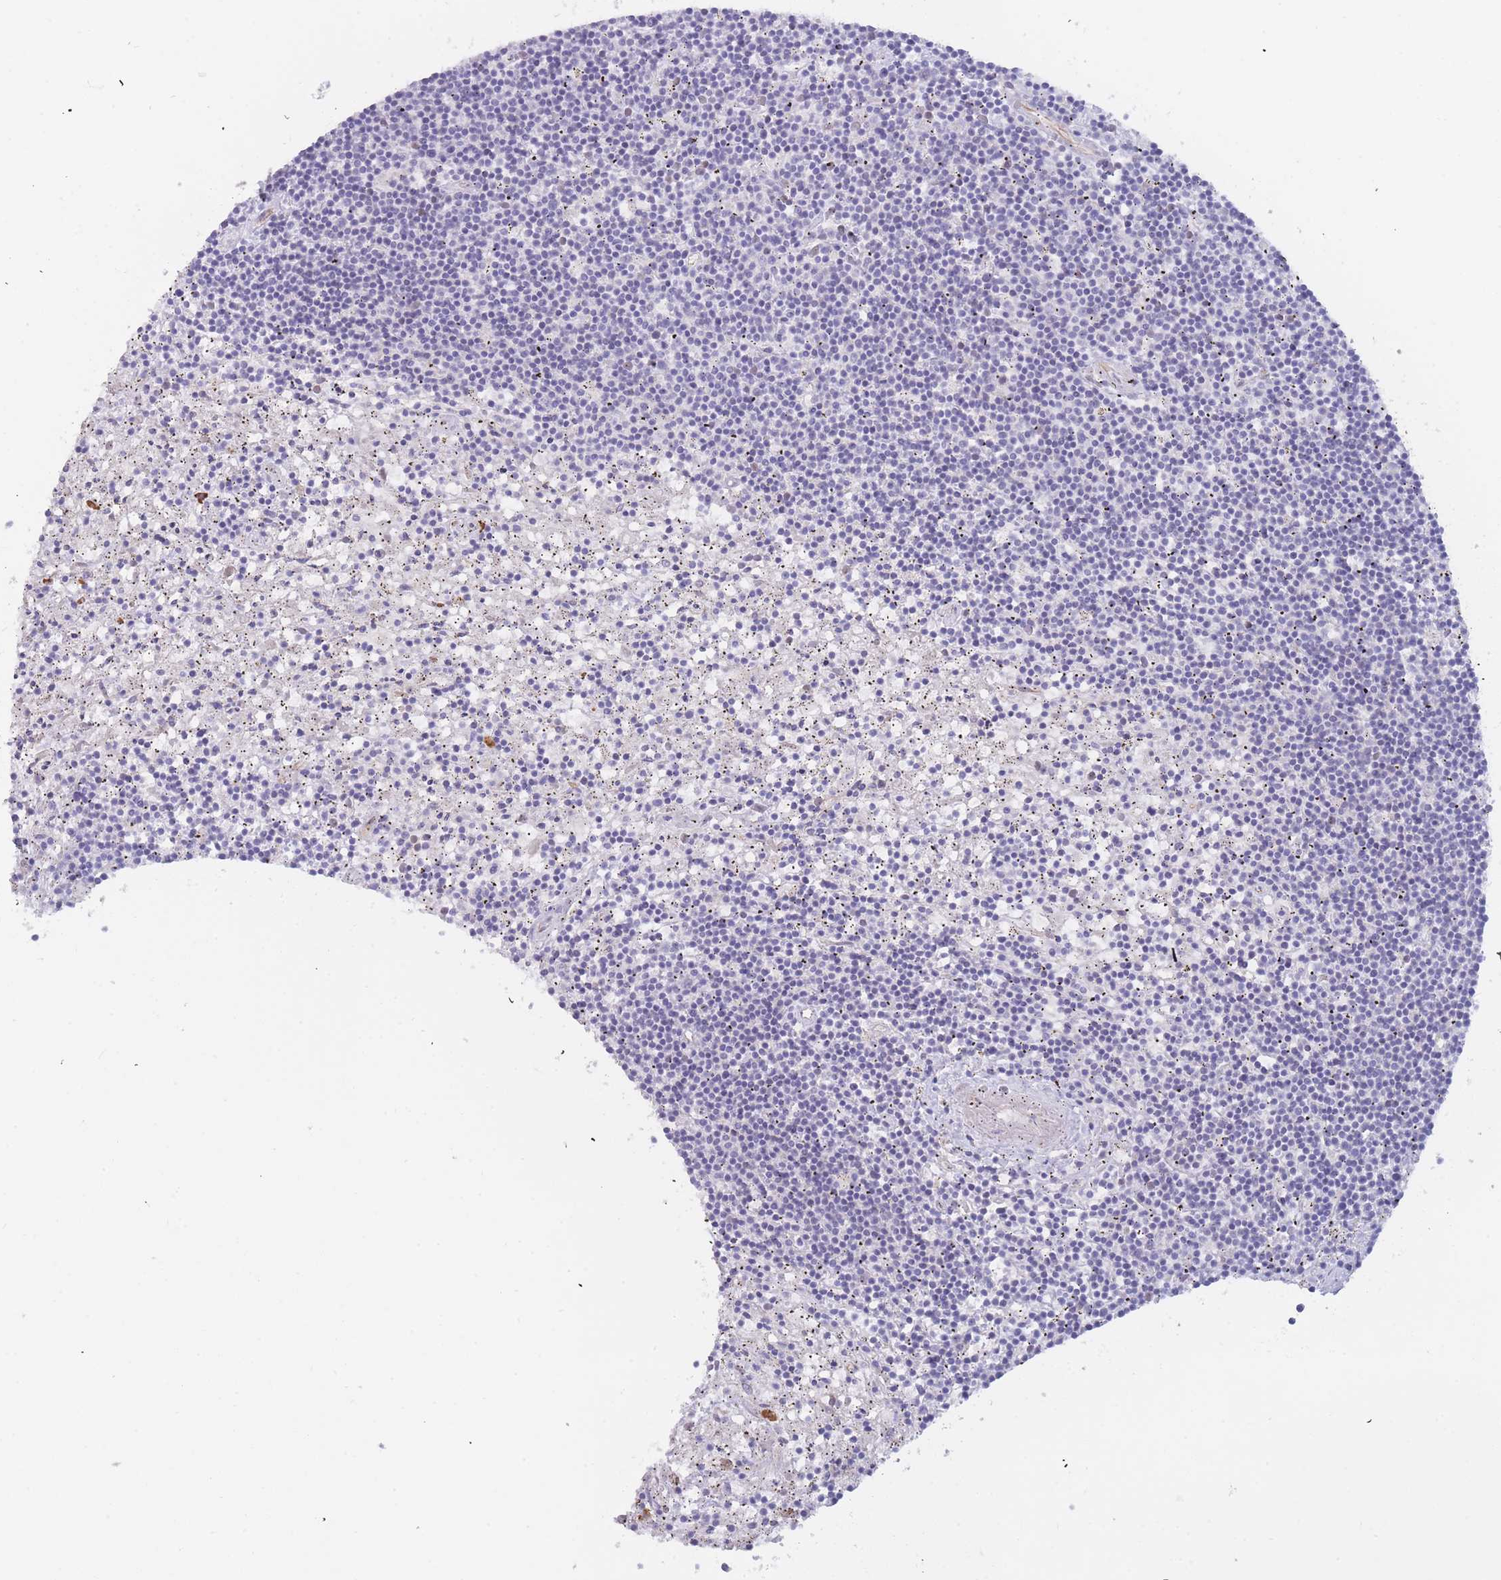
{"staining": {"intensity": "negative", "quantity": "none", "location": "none"}, "tissue": "lymphoma", "cell_type": "Tumor cells", "image_type": "cancer", "snomed": [{"axis": "morphology", "description": "Malignant lymphoma, non-Hodgkin's type, Low grade"}, {"axis": "topography", "description": "Spleen"}], "caption": "Tumor cells show no significant protein staining in malignant lymphoma, non-Hodgkin's type (low-grade).", "gene": "SLC35E4", "patient": {"sex": "male", "age": 76}}